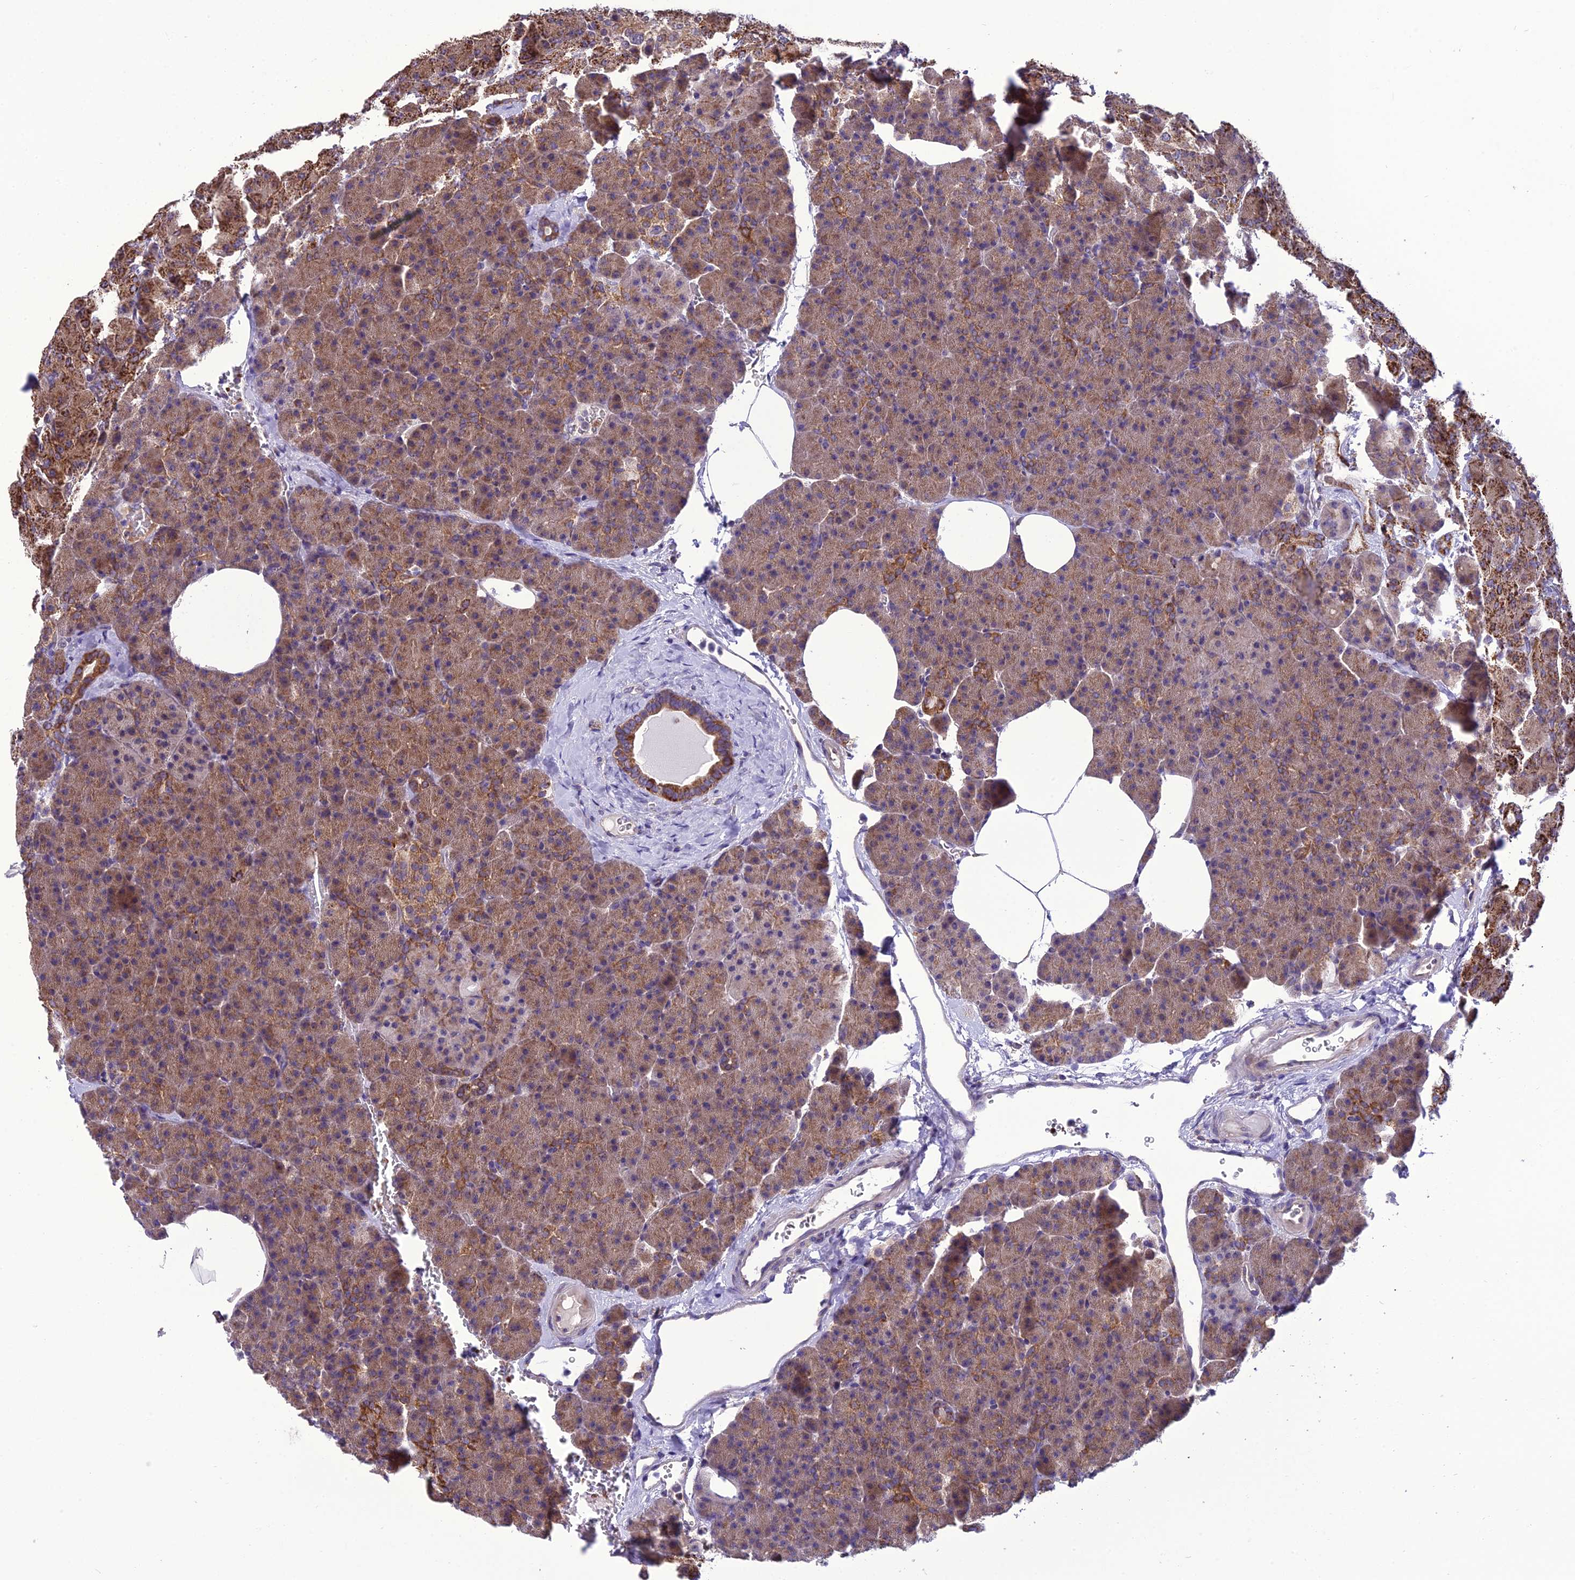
{"staining": {"intensity": "strong", "quantity": ">75%", "location": "cytoplasmic/membranous"}, "tissue": "pancreas", "cell_type": "Exocrine glandular cells", "image_type": "normal", "snomed": [{"axis": "morphology", "description": "Normal tissue, NOS"}, {"axis": "morphology", "description": "Carcinoid, malignant, NOS"}, {"axis": "topography", "description": "Pancreas"}], "caption": "Exocrine glandular cells show high levels of strong cytoplasmic/membranous expression in about >75% of cells in normal pancreas.", "gene": "ENSG00000260272", "patient": {"sex": "female", "age": 35}}